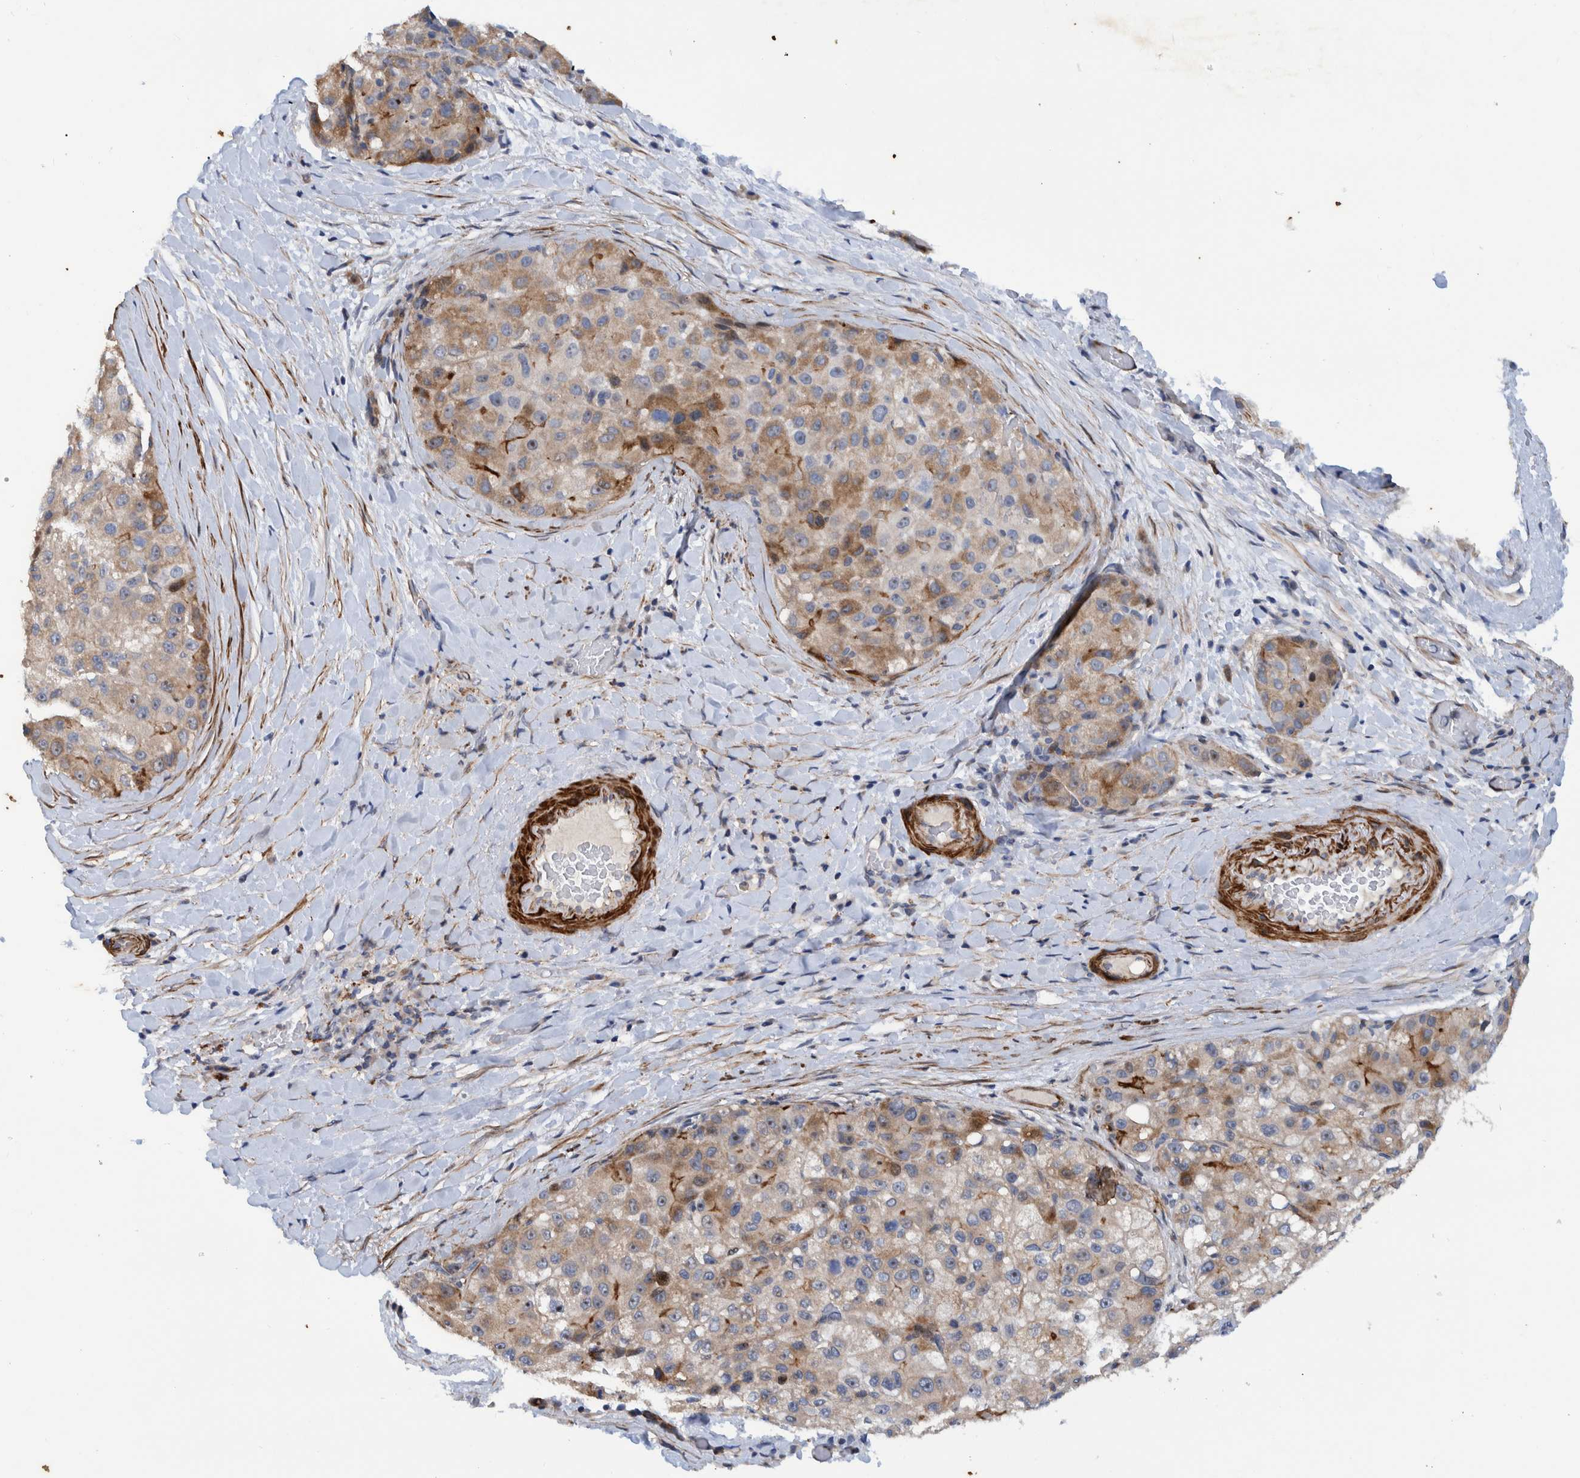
{"staining": {"intensity": "moderate", "quantity": ">75%", "location": "cytoplasmic/membranous"}, "tissue": "liver cancer", "cell_type": "Tumor cells", "image_type": "cancer", "snomed": [{"axis": "morphology", "description": "Carcinoma, Hepatocellular, NOS"}, {"axis": "topography", "description": "Liver"}], "caption": "High-power microscopy captured an immunohistochemistry micrograph of hepatocellular carcinoma (liver), revealing moderate cytoplasmic/membranous expression in about >75% of tumor cells. (IHC, brightfield microscopy, high magnification).", "gene": "MKS1", "patient": {"sex": "male", "age": 80}}